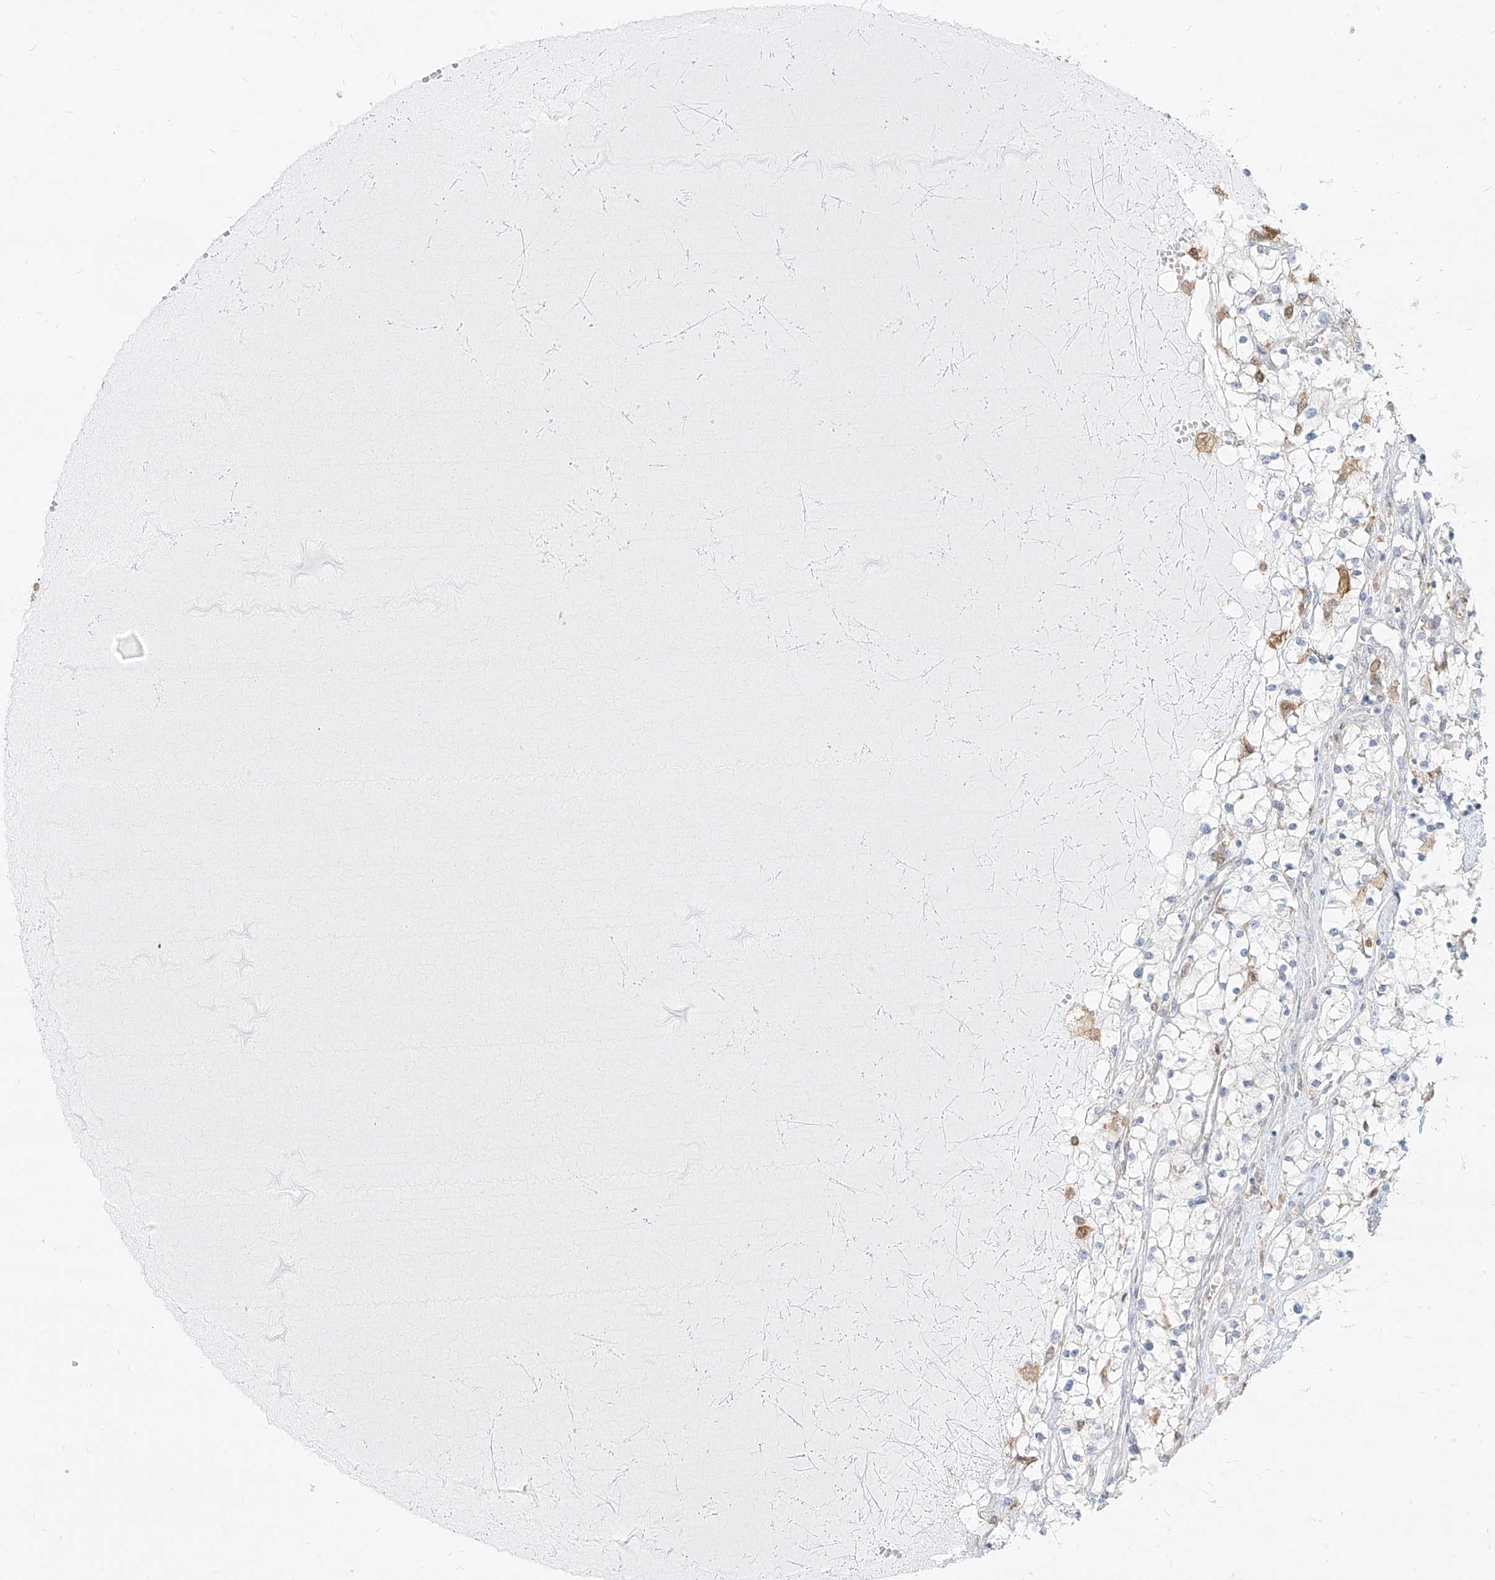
{"staining": {"intensity": "negative", "quantity": "none", "location": "none"}, "tissue": "renal cancer", "cell_type": "Tumor cells", "image_type": "cancer", "snomed": [{"axis": "morphology", "description": "Normal tissue, NOS"}, {"axis": "morphology", "description": "Adenocarcinoma, NOS"}, {"axis": "topography", "description": "Kidney"}], "caption": "The histopathology image displays no significant positivity in tumor cells of renal adenocarcinoma.", "gene": "PGD", "patient": {"sex": "male", "age": 68}}